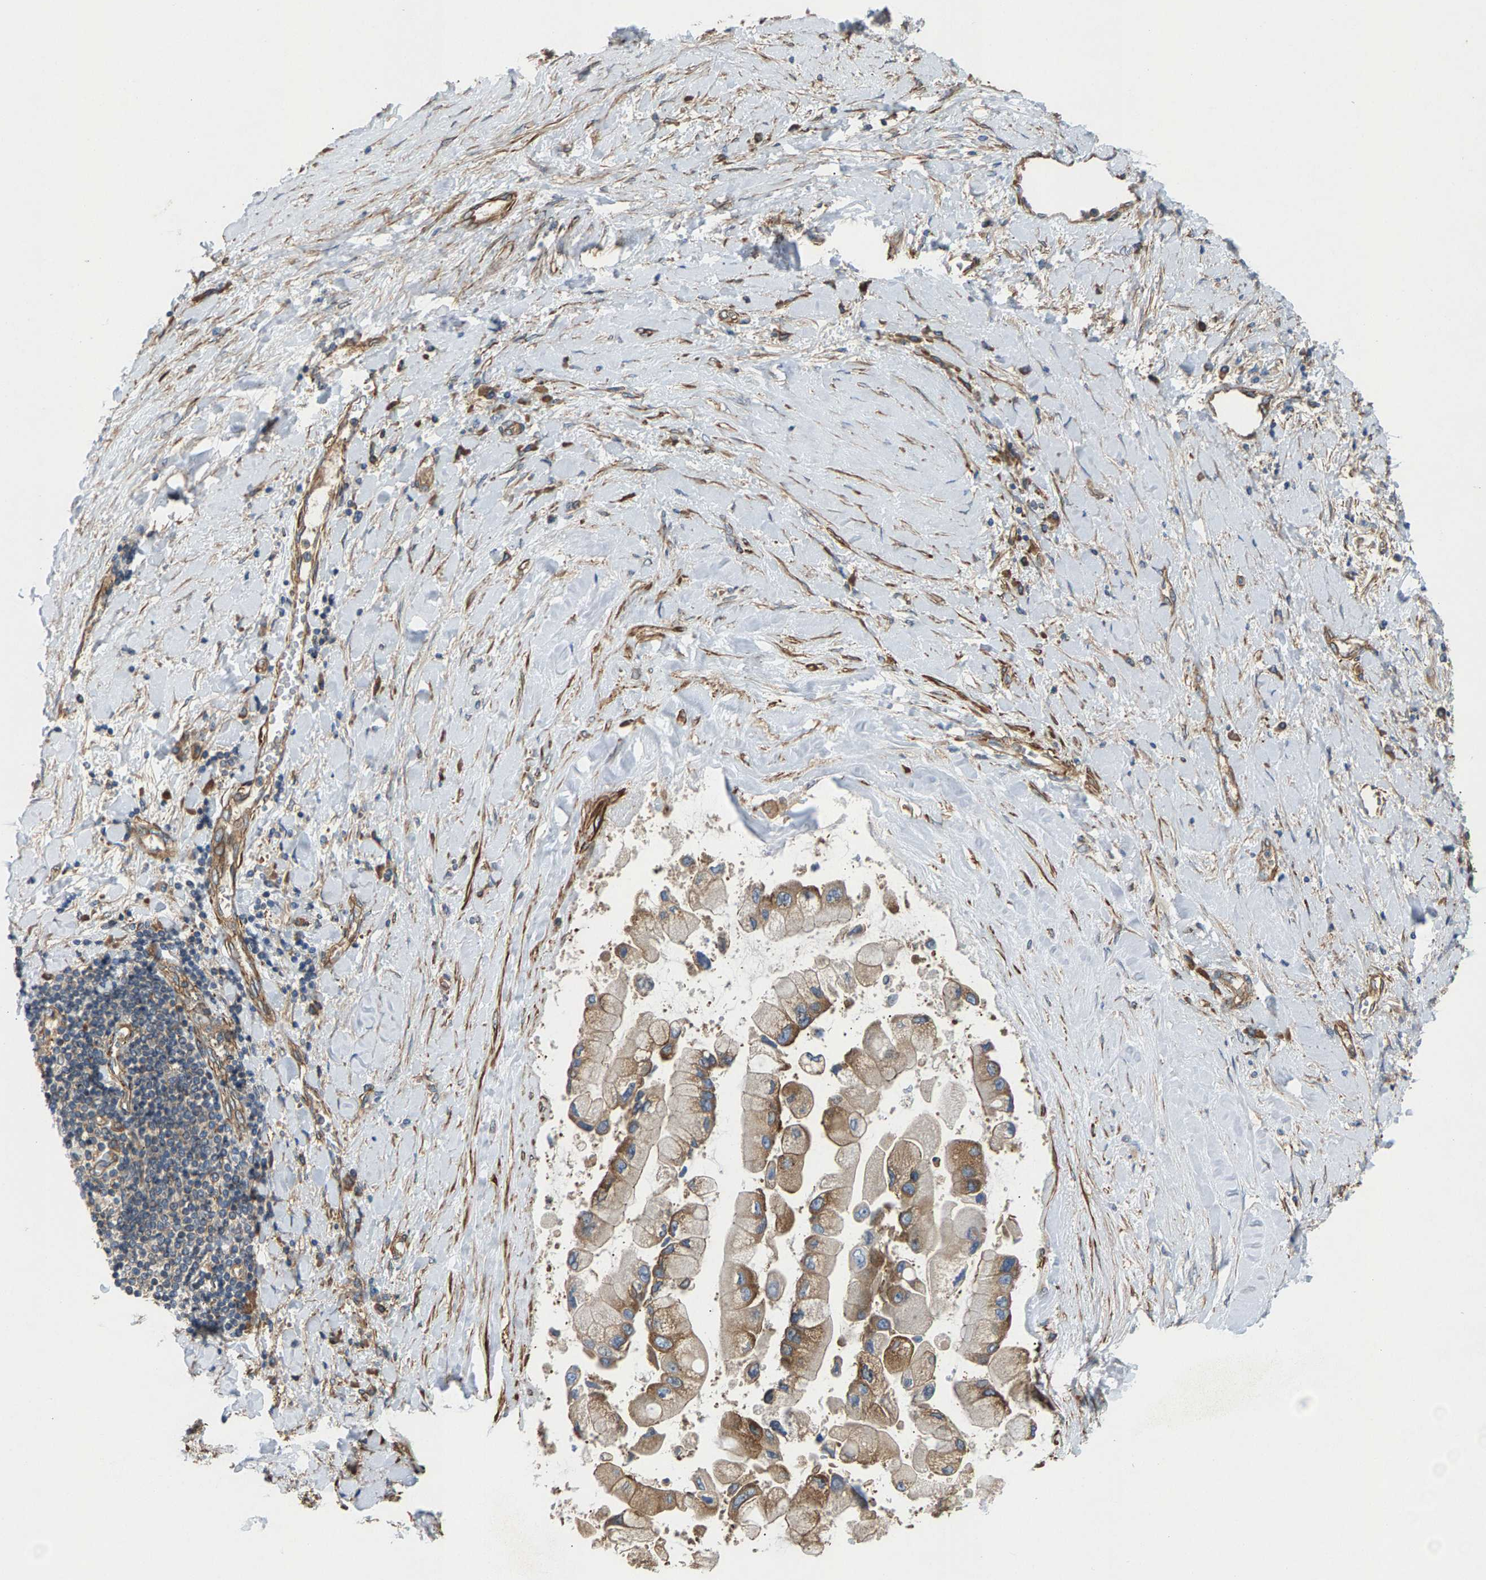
{"staining": {"intensity": "moderate", "quantity": ">75%", "location": "cytoplasmic/membranous"}, "tissue": "liver cancer", "cell_type": "Tumor cells", "image_type": "cancer", "snomed": [{"axis": "morphology", "description": "Cholangiocarcinoma"}, {"axis": "topography", "description": "Liver"}], "caption": "A histopathology image of liver cholangiocarcinoma stained for a protein displays moderate cytoplasmic/membranous brown staining in tumor cells.", "gene": "PDCL", "patient": {"sex": "male", "age": 50}}